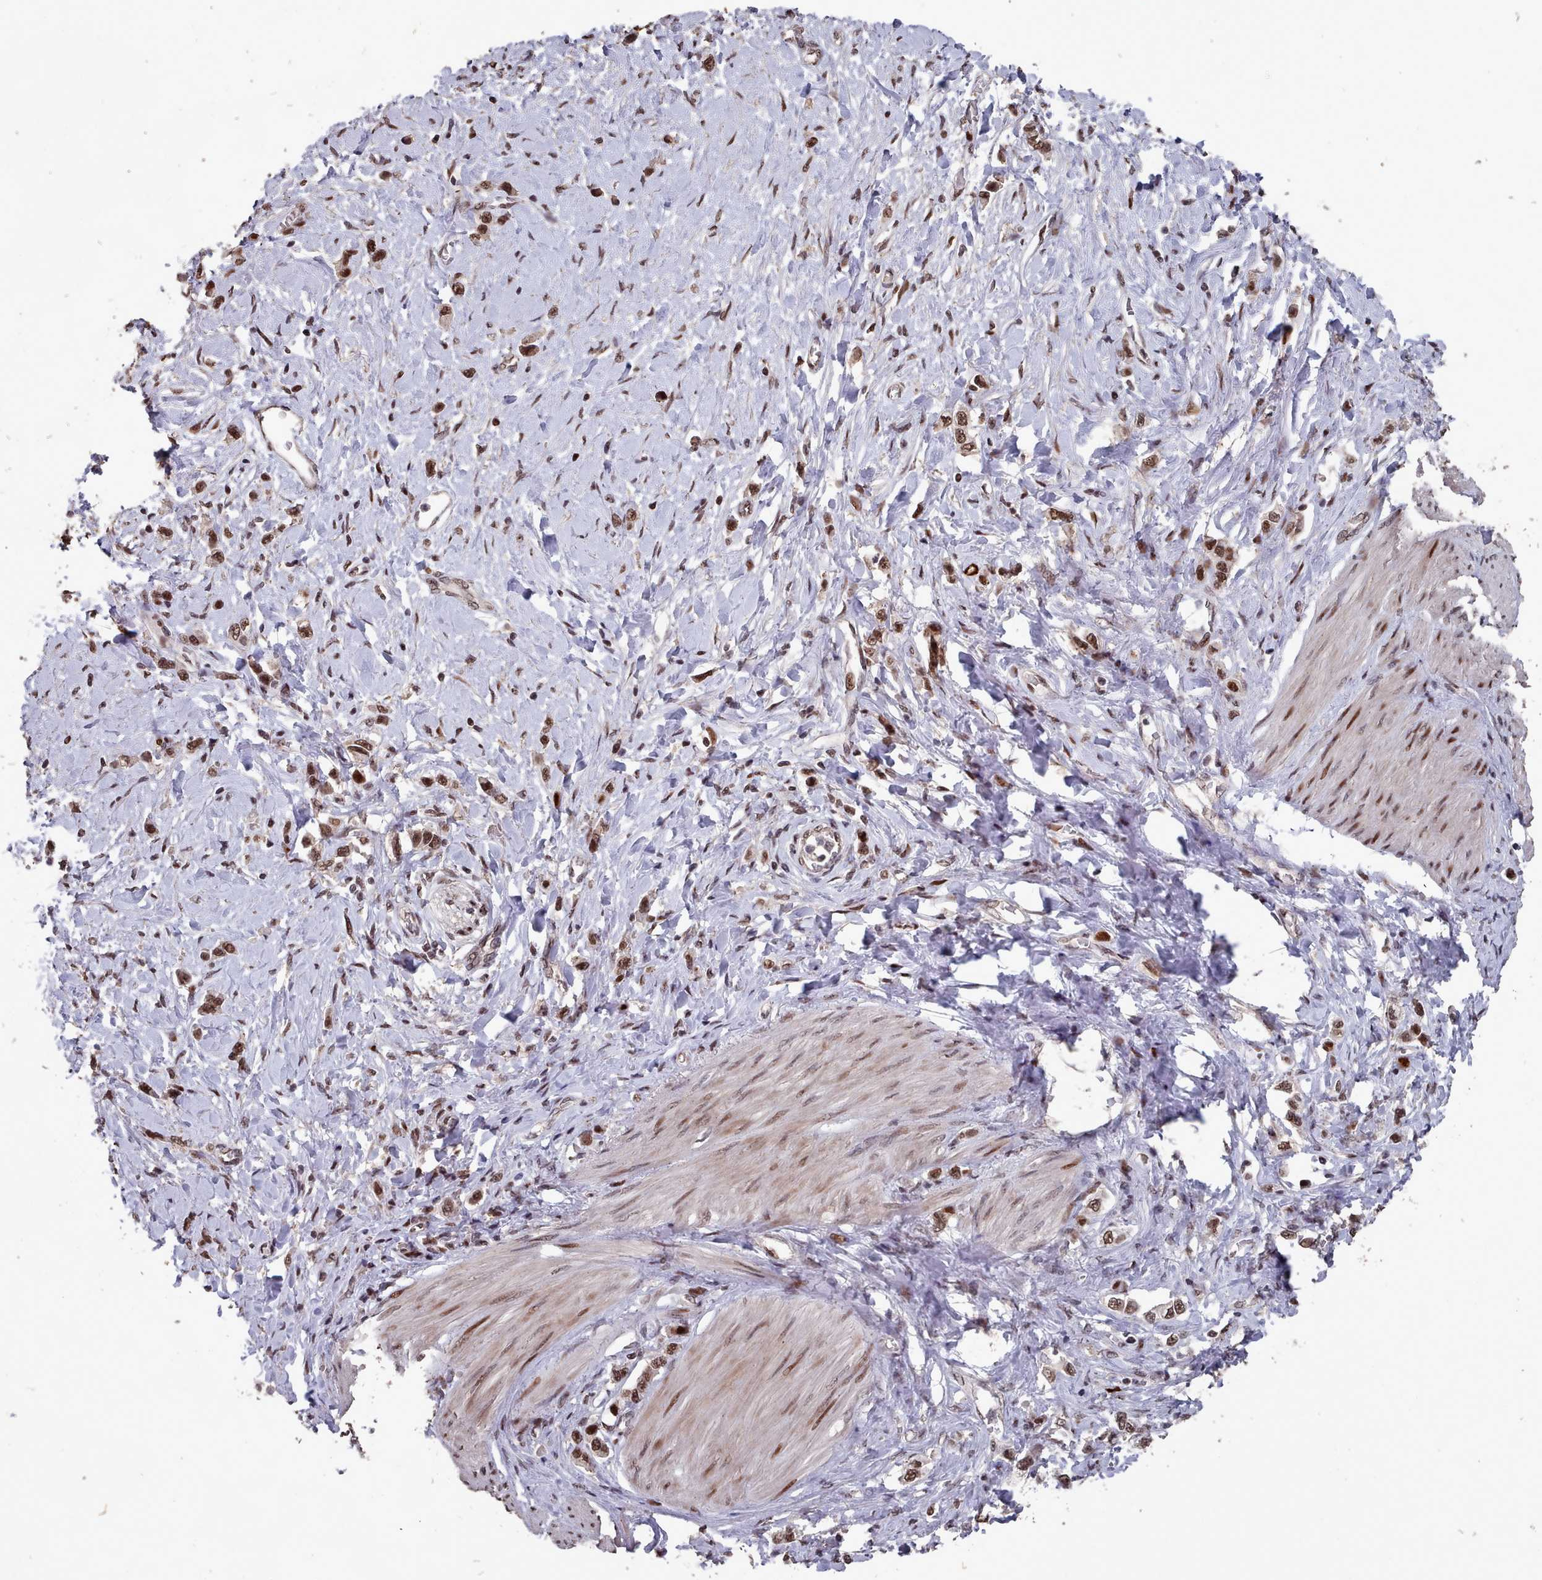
{"staining": {"intensity": "moderate", "quantity": ">75%", "location": "nuclear"}, "tissue": "stomach cancer", "cell_type": "Tumor cells", "image_type": "cancer", "snomed": [{"axis": "morphology", "description": "Normal tissue, NOS"}, {"axis": "morphology", "description": "Adenocarcinoma, NOS"}, {"axis": "topography", "description": "Stomach, upper"}, {"axis": "topography", "description": "Stomach"}], "caption": "A micrograph of human stomach adenocarcinoma stained for a protein displays moderate nuclear brown staining in tumor cells.", "gene": "PNRC2", "patient": {"sex": "female", "age": 65}}